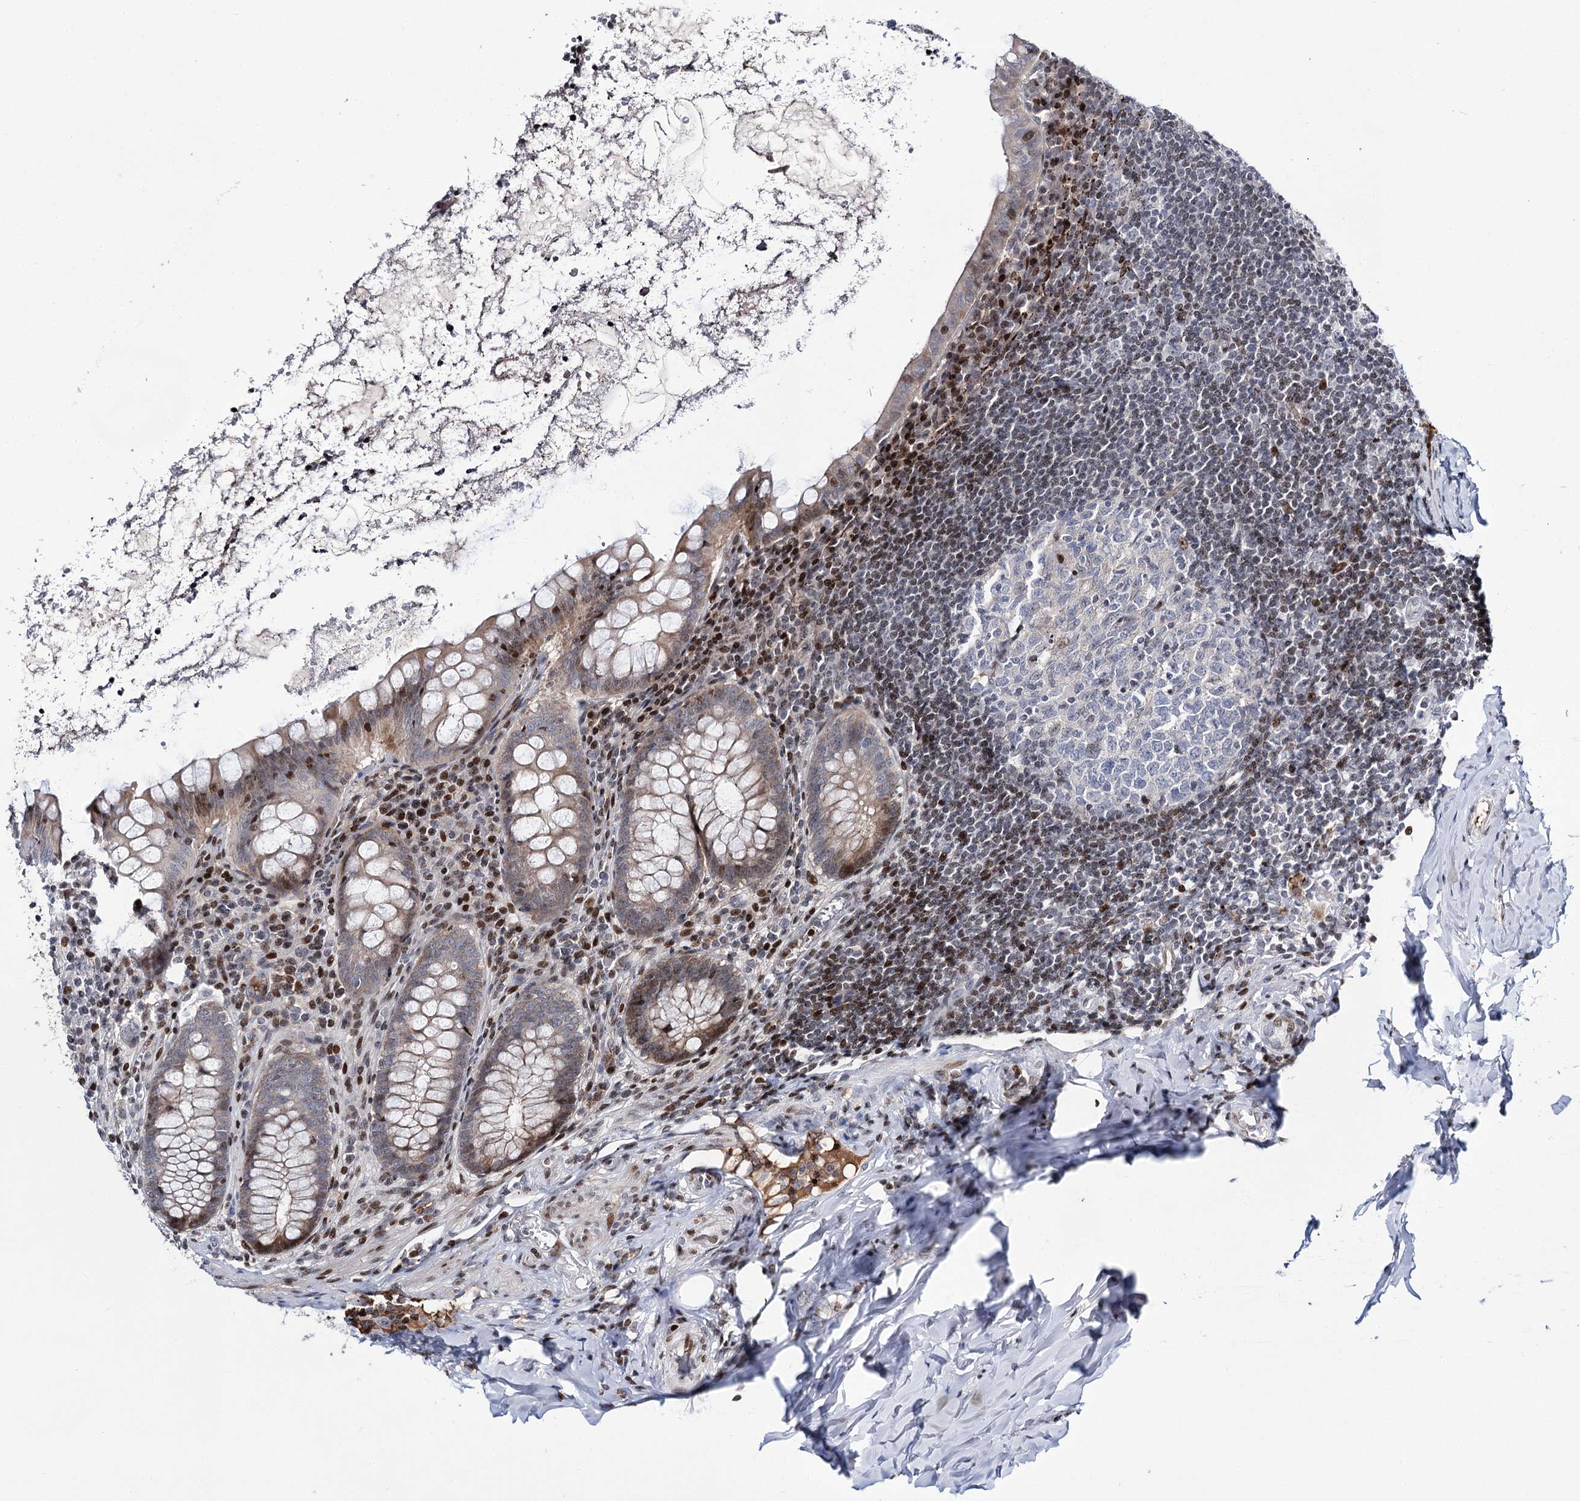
{"staining": {"intensity": "moderate", "quantity": "<25%", "location": "cytoplasmic/membranous,nuclear"}, "tissue": "appendix", "cell_type": "Glandular cells", "image_type": "normal", "snomed": [{"axis": "morphology", "description": "Normal tissue, NOS"}, {"axis": "topography", "description": "Appendix"}], "caption": "A low amount of moderate cytoplasmic/membranous,nuclear expression is seen in about <25% of glandular cells in benign appendix.", "gene": "ITFG2", "patient": {"sex": "female", "age": 33}}